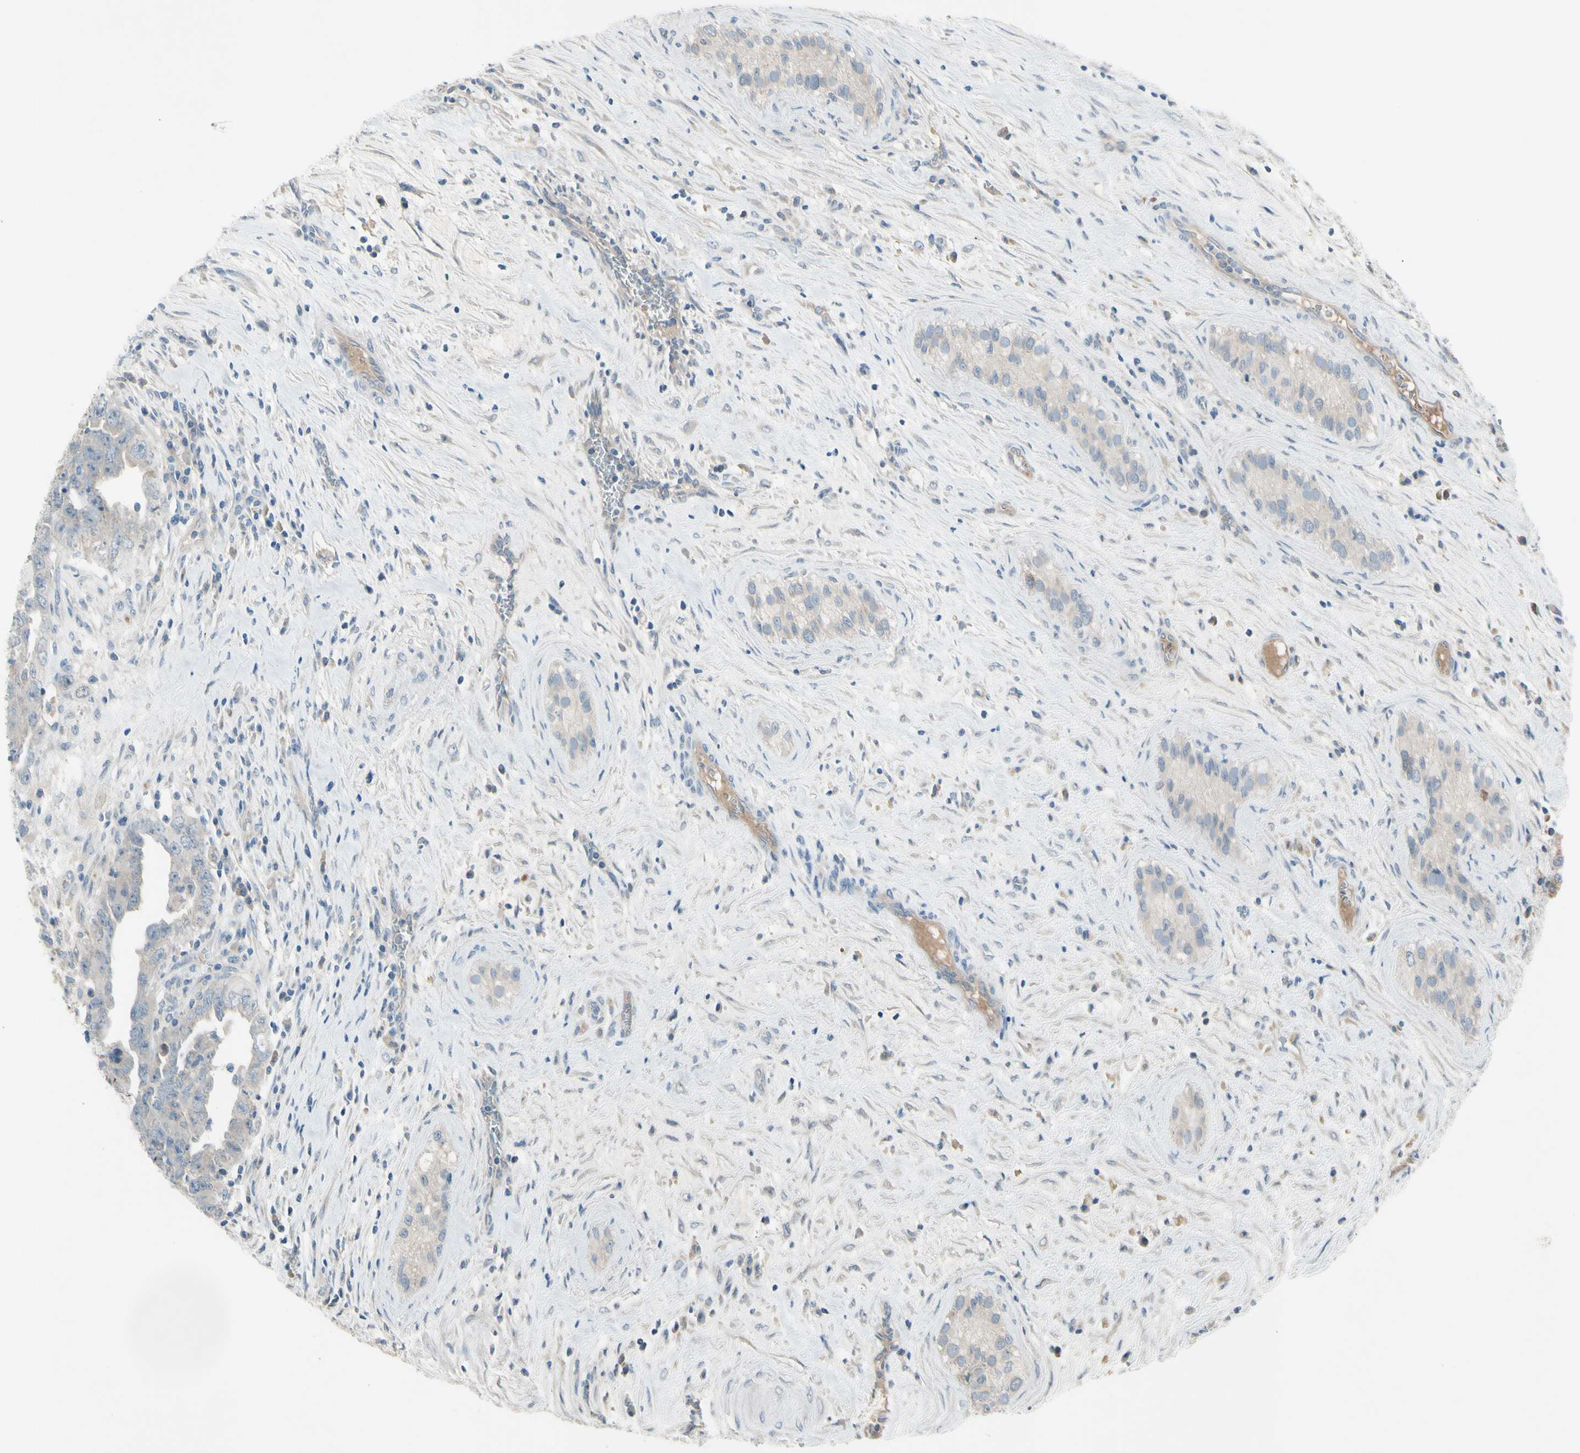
{"staining": {"intensity": "weak", "quantity": "<25%", "location": "cytoplasmic/membranous"}, "tissue": "testis cancer", "cell_type": "Tumor cells", "image_type": "cancer", "snomed": [{"axis": "morphology", "description": "Carcinoma, Embryonal, NOS"}, {"axis": "topography", "description": "Testis"}], "caption": "Protein analysis of testis cancer reveals no significant positivity in tumor cells. (DAB IHC, high magnification).", "gene": "ATRN", "patient": {"sex": "male", "age": 28}}